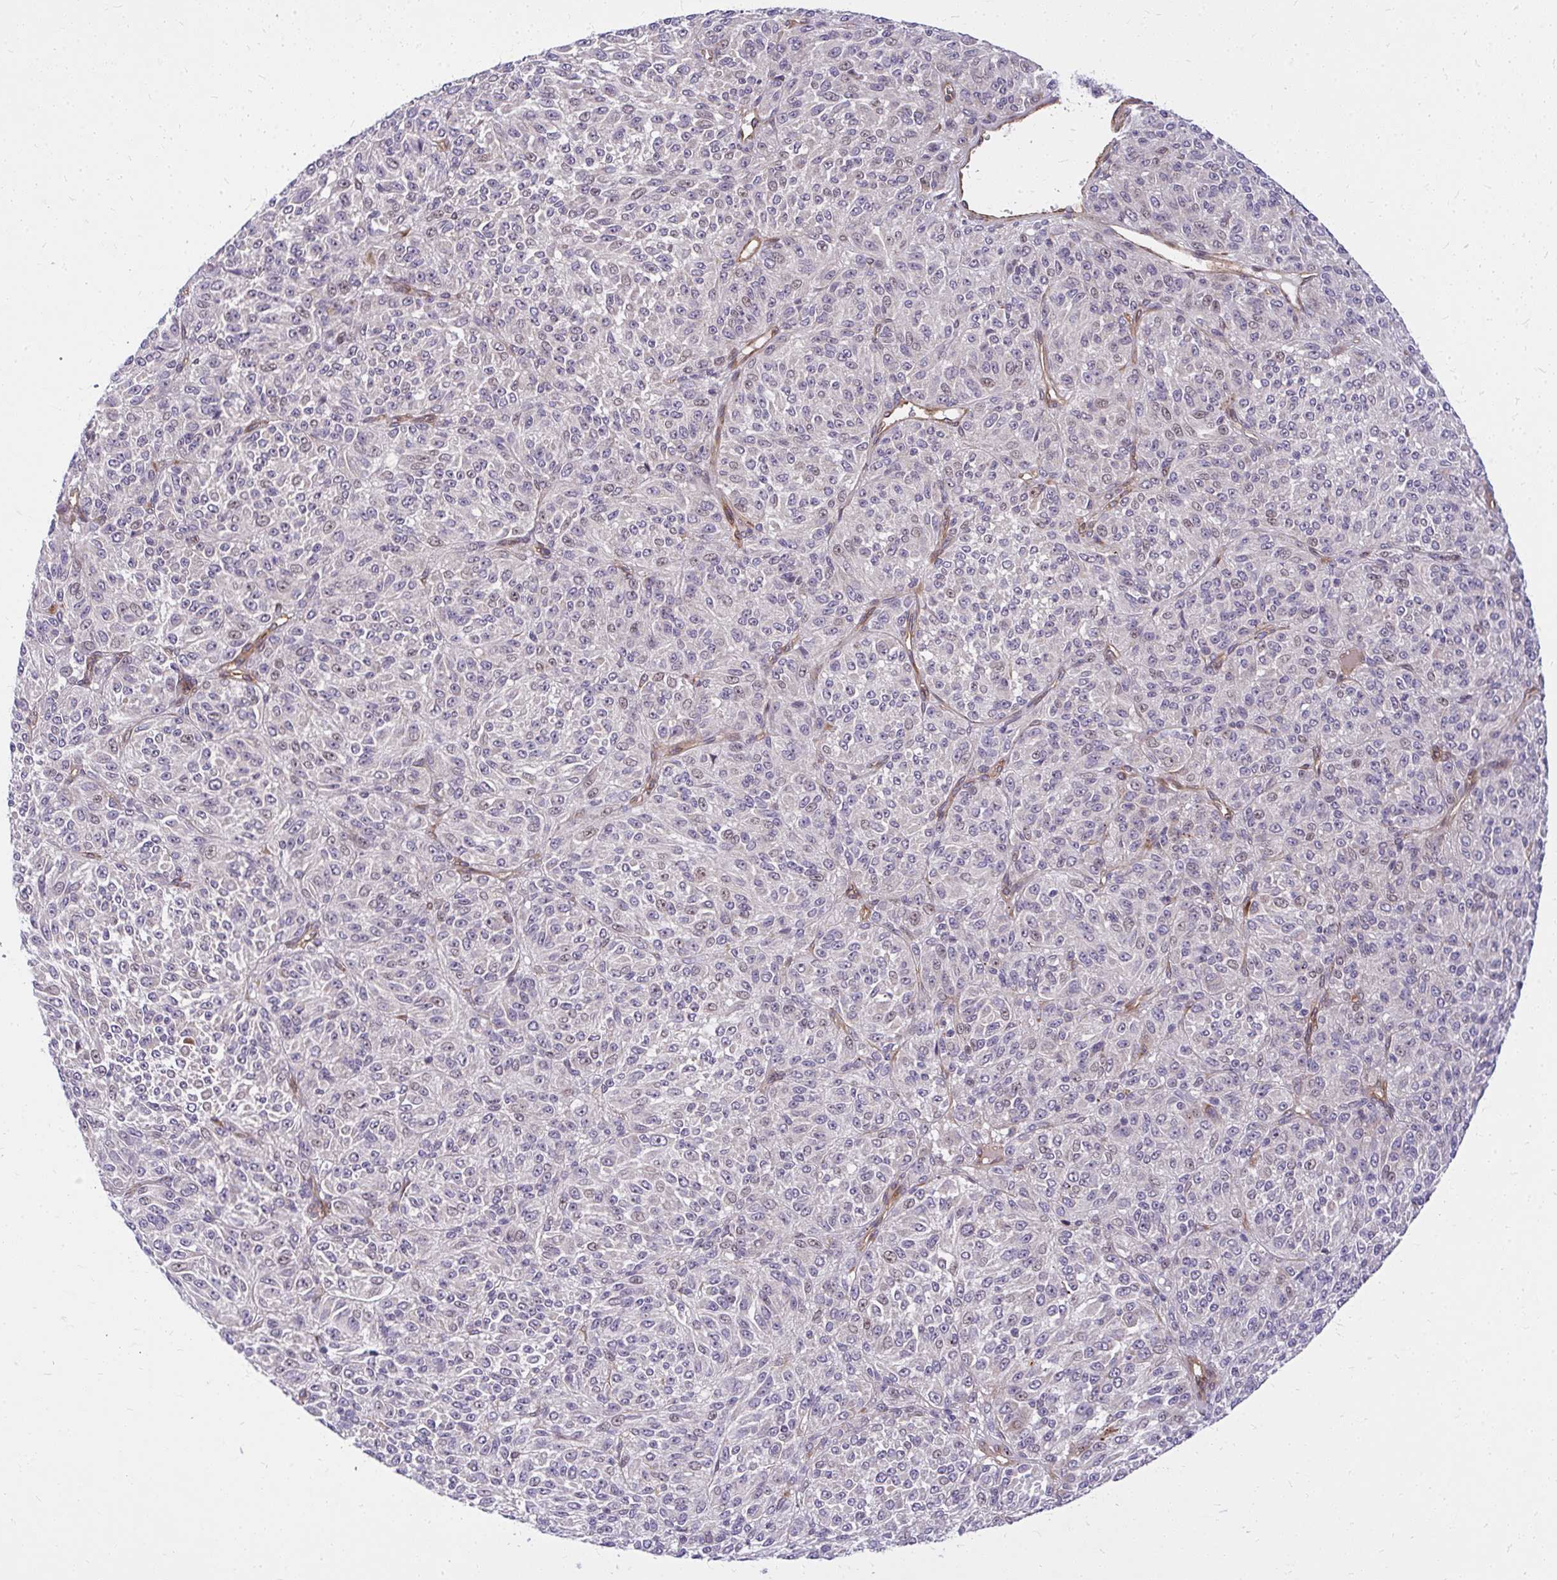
{"staining": {"intensity": "weak", "quantity": "<25%", "location": "nuclear"}, "tissue": "melanoma", "cell_type": "Tumor cells", "image_type": "cancer", "snomed": [{"axis": "morphology", "description": "Malignant melanoma, Metastatic site"}, {"axis": "topography", "description": "Brain"}], "caption": "This is an immunohistochemistry photomicrograph of human malignant melanoma (metastatic site). There is no staining in tumor cells.", "gene": "RSKR", "patient": {"sex": "female", "age": 56}}